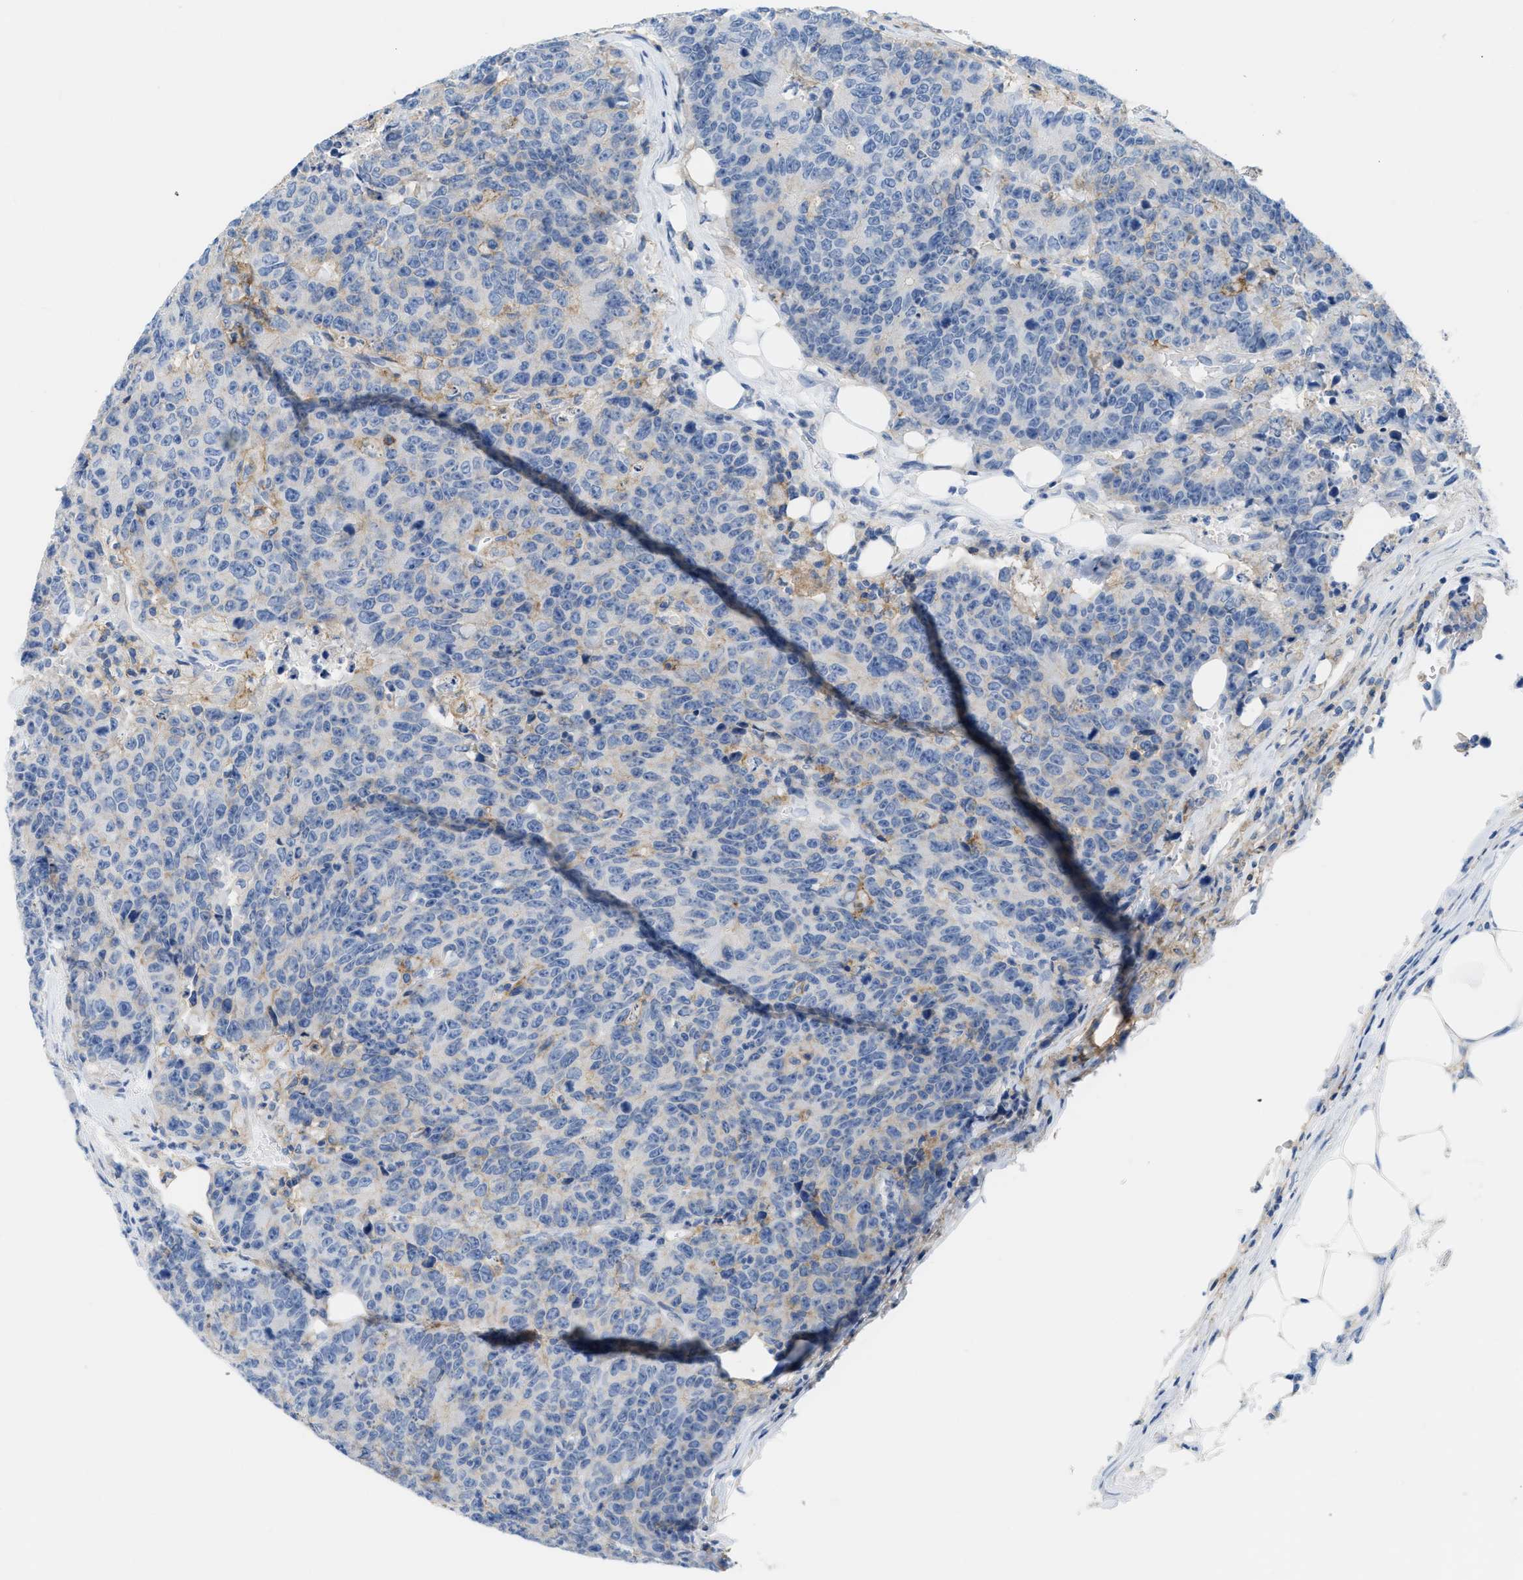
{"staining": {"intensity": "negative", "quantity": "none", "location": "none"}, "tissue": "colorectal cancer", "cell_type": "Tumor cells", "image_type": "cancer", "snomed": [{"axis": "morphology", "description": "Adenocarcinoma, NOS"}, {"axis": "topography", "description": "Colon"}], "caption": "Immunohistochemical staining of human colorectal adenocarcinoma shows no significant expression in tumor cells. Brightfield microscopy of immunohistochemistry (IHC) stained with DAB (3,3'-diaminobenzidine) (brown) and hematoxylin (blue), captured at high magnification.", "gene": "SLC3A2", "patient": {"sex": "female", "age": 86}}